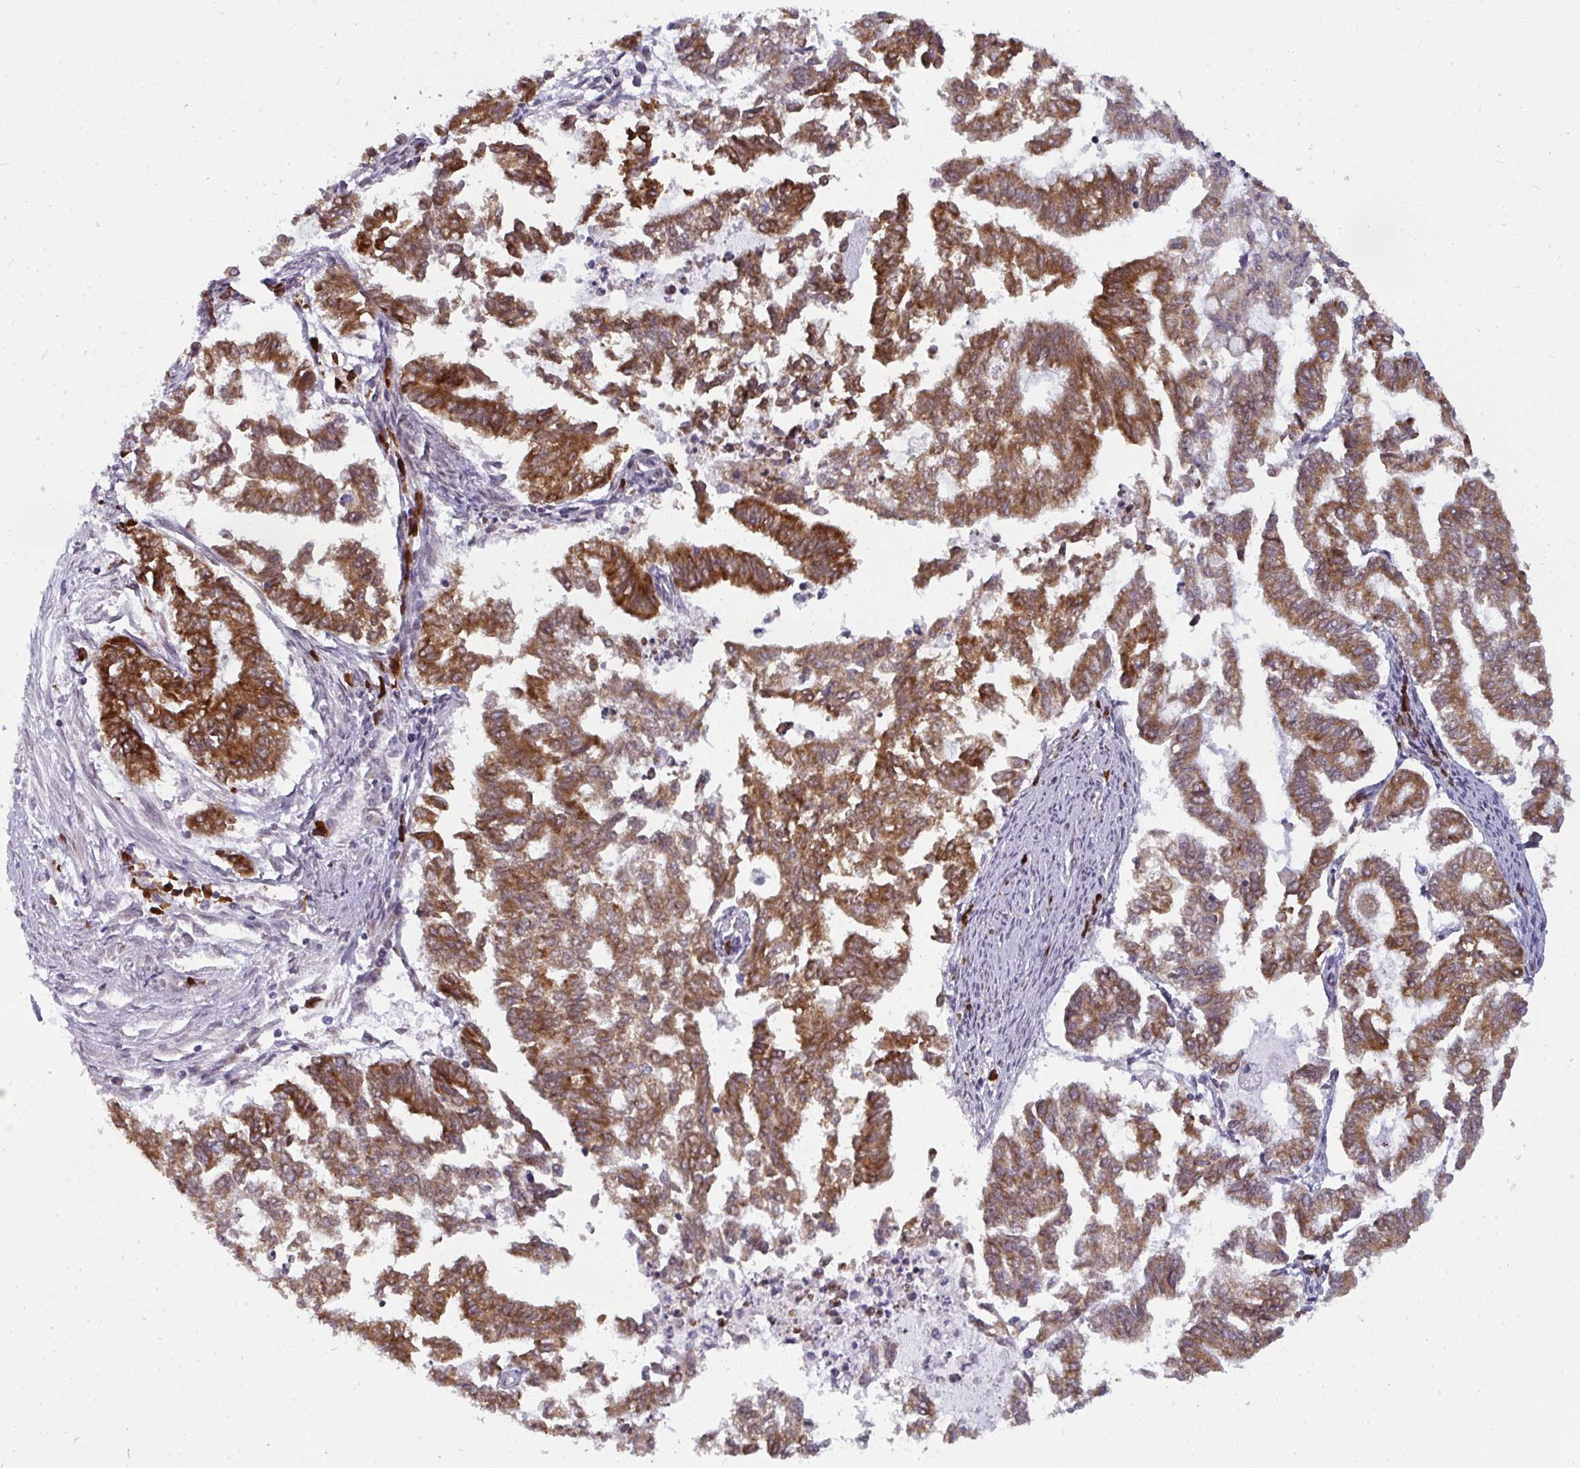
{"staining": {"intensity": "moderate", "quantity": ">75%", "location": "cytoplasmic/membranous"}, "tissue": "endometrial cancer", "cell_type": "Tumor cells", "image_type": "cancer", "snomed": [{"axis": "morphology", "description": "Adenocarcinoma, NOS"}, {"axis": "topography", "description": "Endometrium"}], "caption": "Tumor cells display moderate cytoplasmic/membranous staining in approximately >75% of cells in endometrial cancer (adenocarcinoma). (brown staining indicates protein expression, while blue staining denotes nuclei).", "gene": "LYSMD4", "patient": {"sex": "female", "age": 79}}